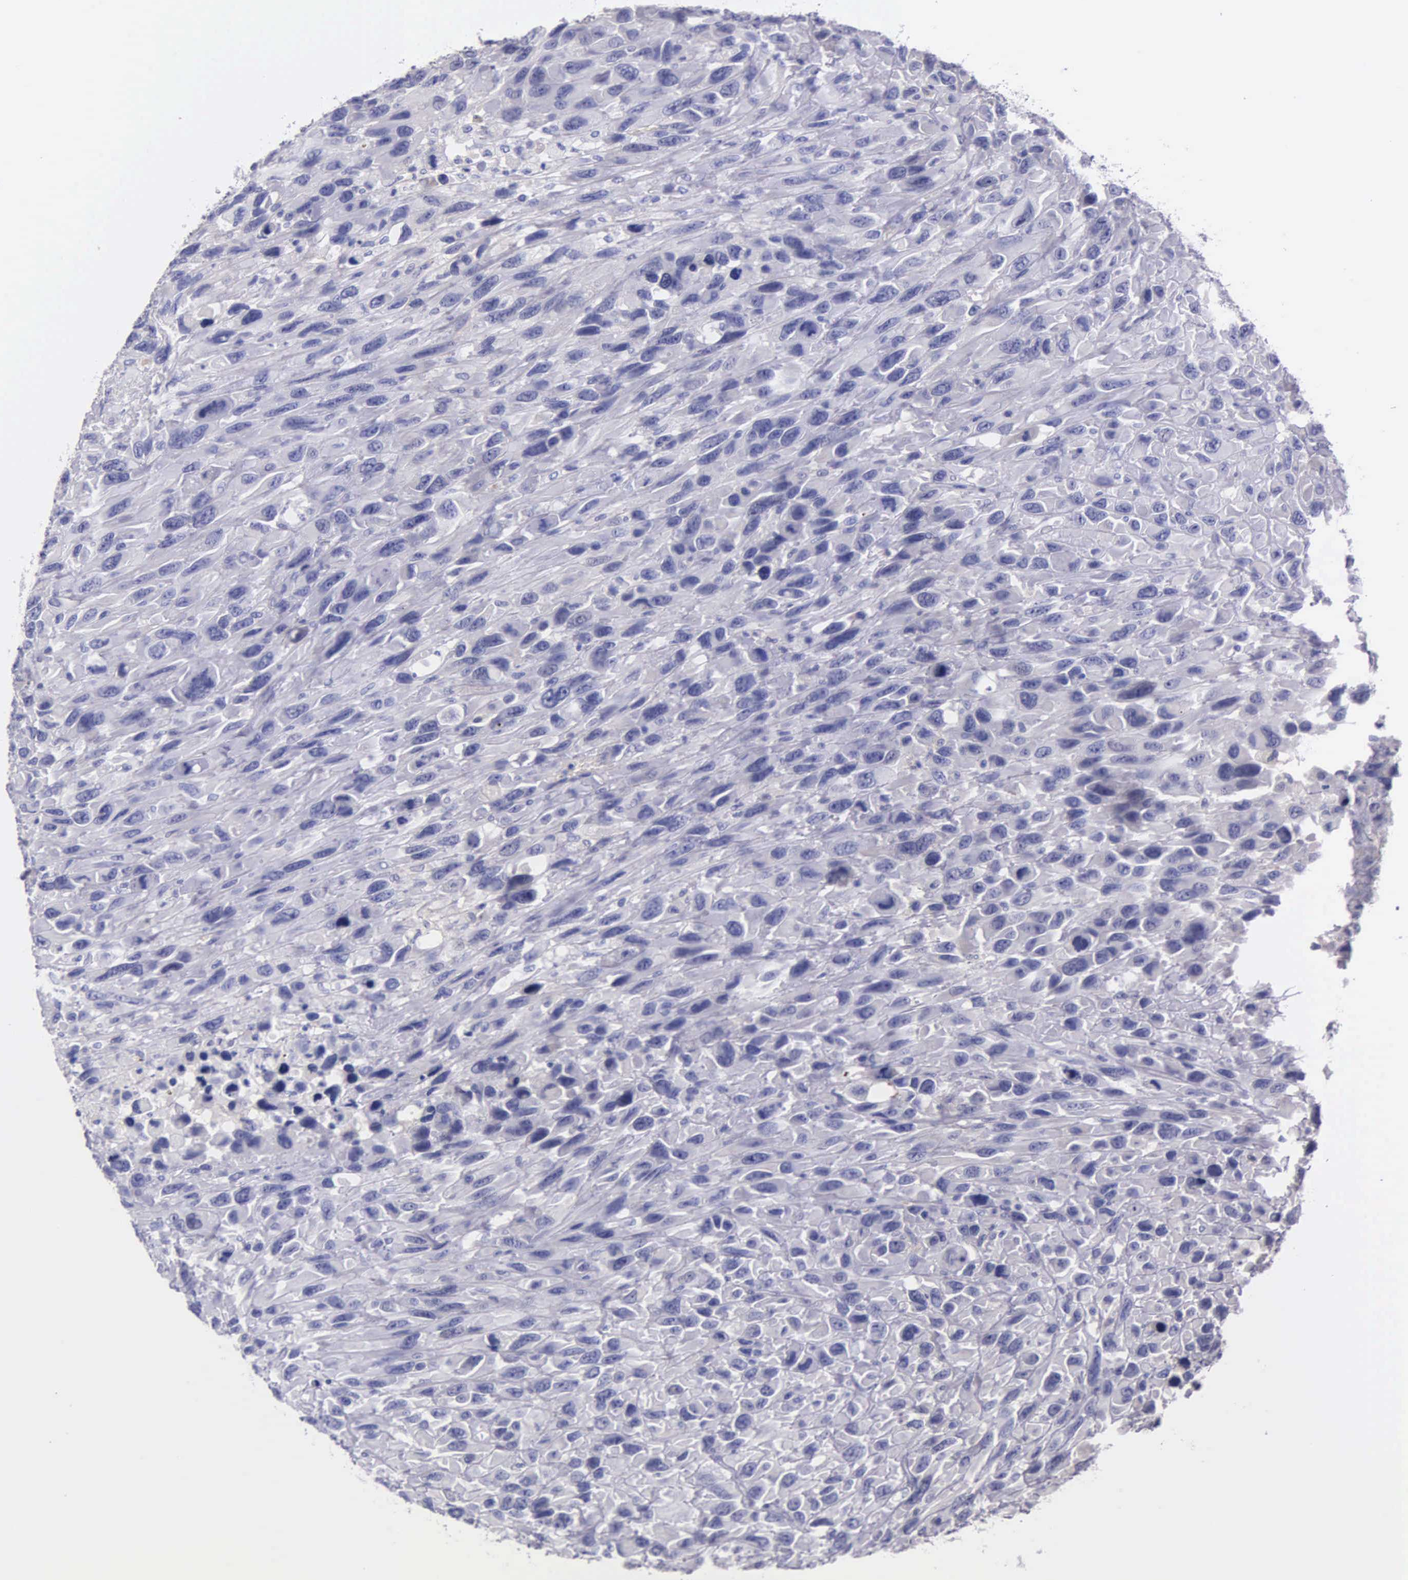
{"staining": {"intensity": "negative", "quantity": "none", "location": "none"}, "tissue": "renal cancer", "cell_type": "Tumor cells", "image_type": "cancer", "snomed": [{"axis": "morphology", "description": "Adenocarcinoma, NOS"}, {"axis": "topography", "description": "Kidney"}], "caption": "Adenocarcinoma (renal) was stained to show a protein in brown. There is no significant expression in tumor cells. (Stains: DAB (3,3'-diaminobenzidine) IHC with hematoxylin counter stain, Microscopy: brightfield microscopy at high magnification).", "gene": "GSTT2", "patient": {"sex": "male", "age": 79}}